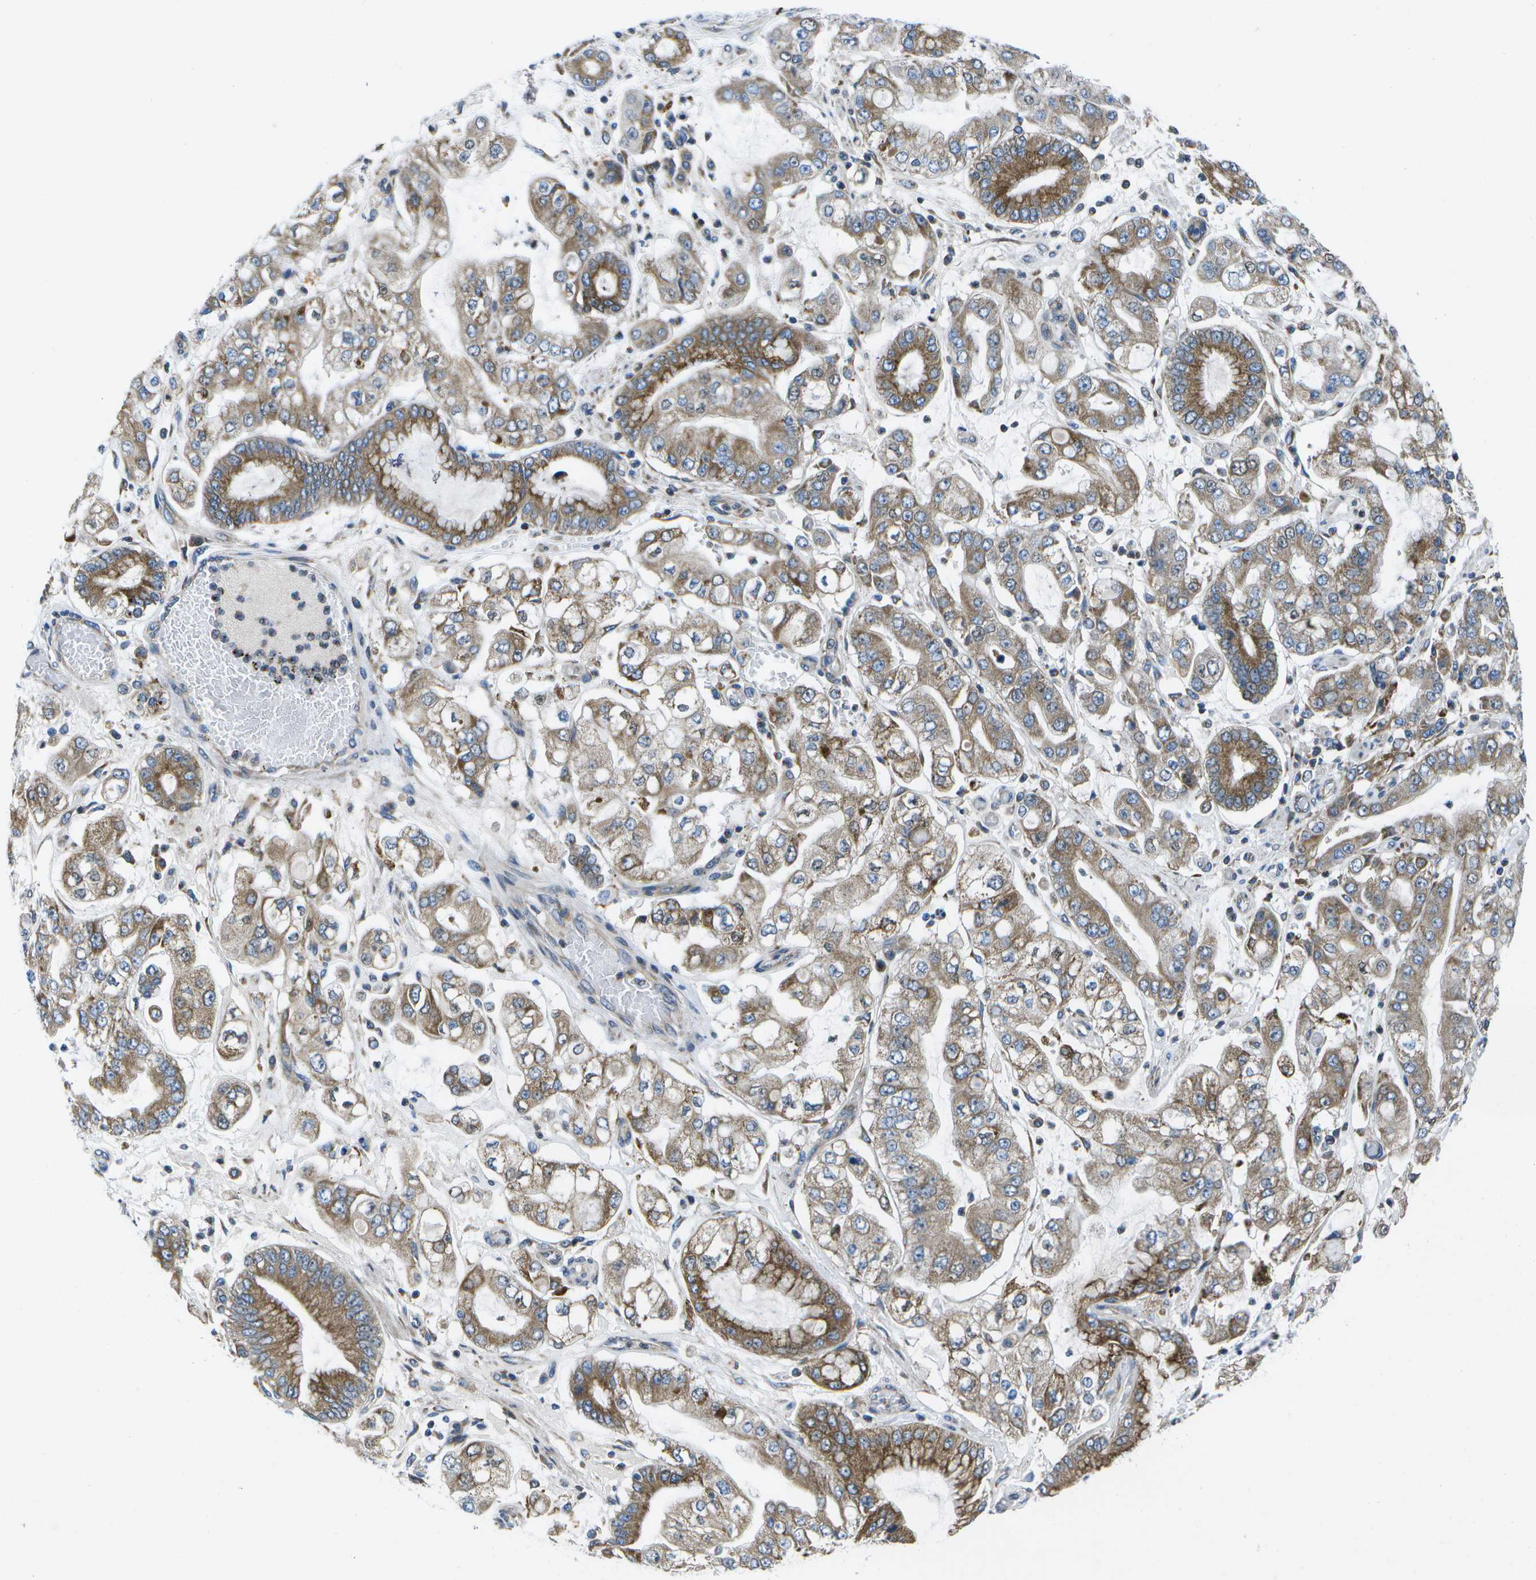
{"staining": {"intensity": "moderate", "quantity": ">75%", "location": "cytoplasmic/membranous"}, "tissue": "stomach cancer", "cell_type": "Tumor cells", "image_type": "cancer", "snomed": [{"axis": "morphology", "description": "Adenocarcinoma, NOS"}, {"axis": "topography", "description": "Stomach"}], "caption": "About >75% of tumor cells in stomach adenocarcinoma display moderate cytoplasmic/membranous protein expression as visualized by brown immunohistochemical staining.", "gene": "GDF5", "patient": {"sex": "male", "age": 76}}